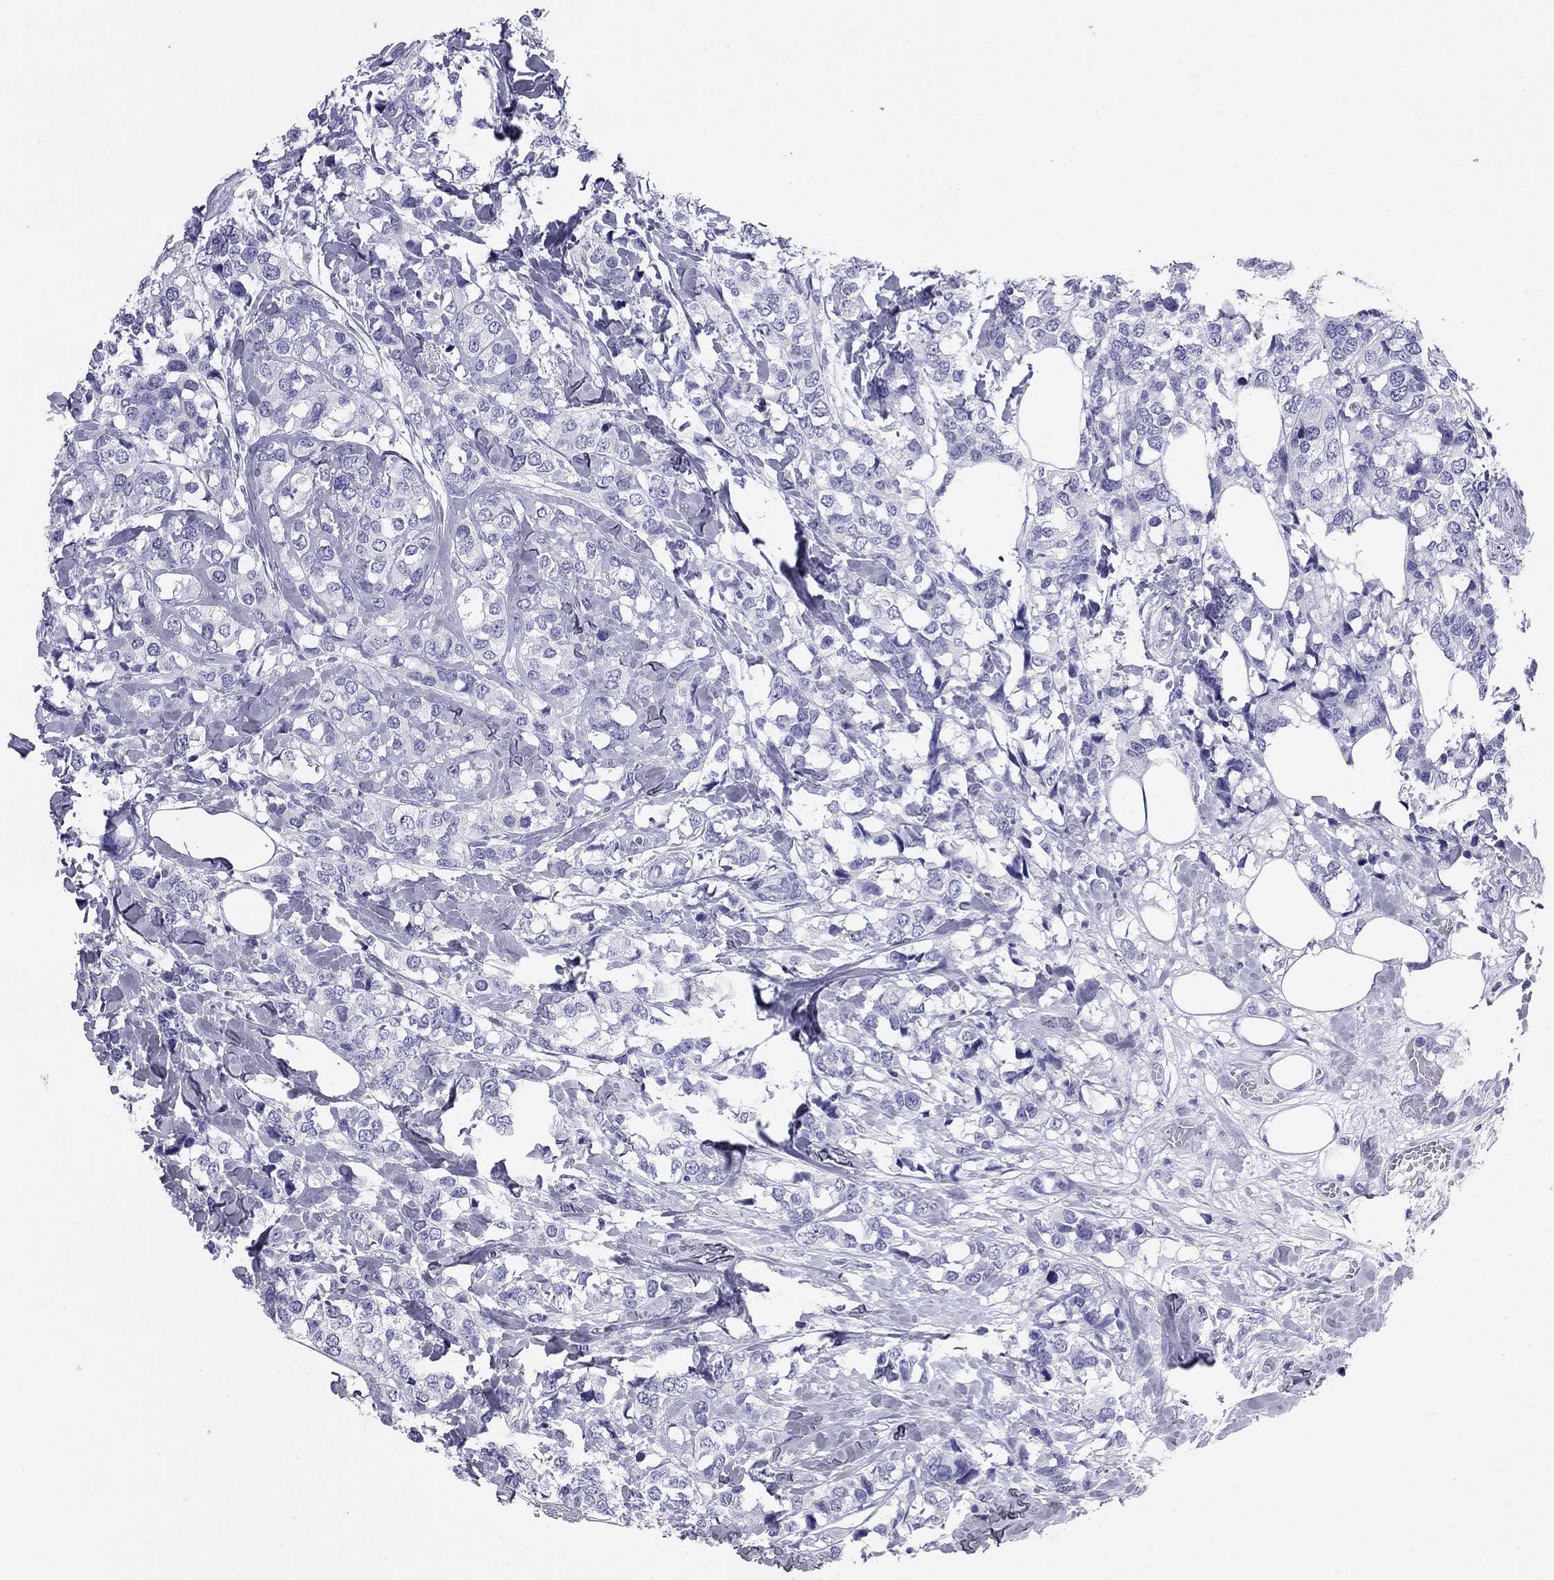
{"staining": {"intensity": "negative", "quantity": "none", "location": "none"}, "tissue": "breast cancer", "cell_type": "Tumor cells", "image_type": "cancer", "snomed": [{"axis": "morphology", "description": "Lobular carcinoma"}, {"axis": "topography", "description": "Breast"}], "caption": "DAB (3,3'-diaminobenzidine) immunohistochemical staining of breast lobular carcinoma reveals no significant positivity in tumor cells.", "gene": "ODF4", "patient": {"sex": "female", "age": 59}}